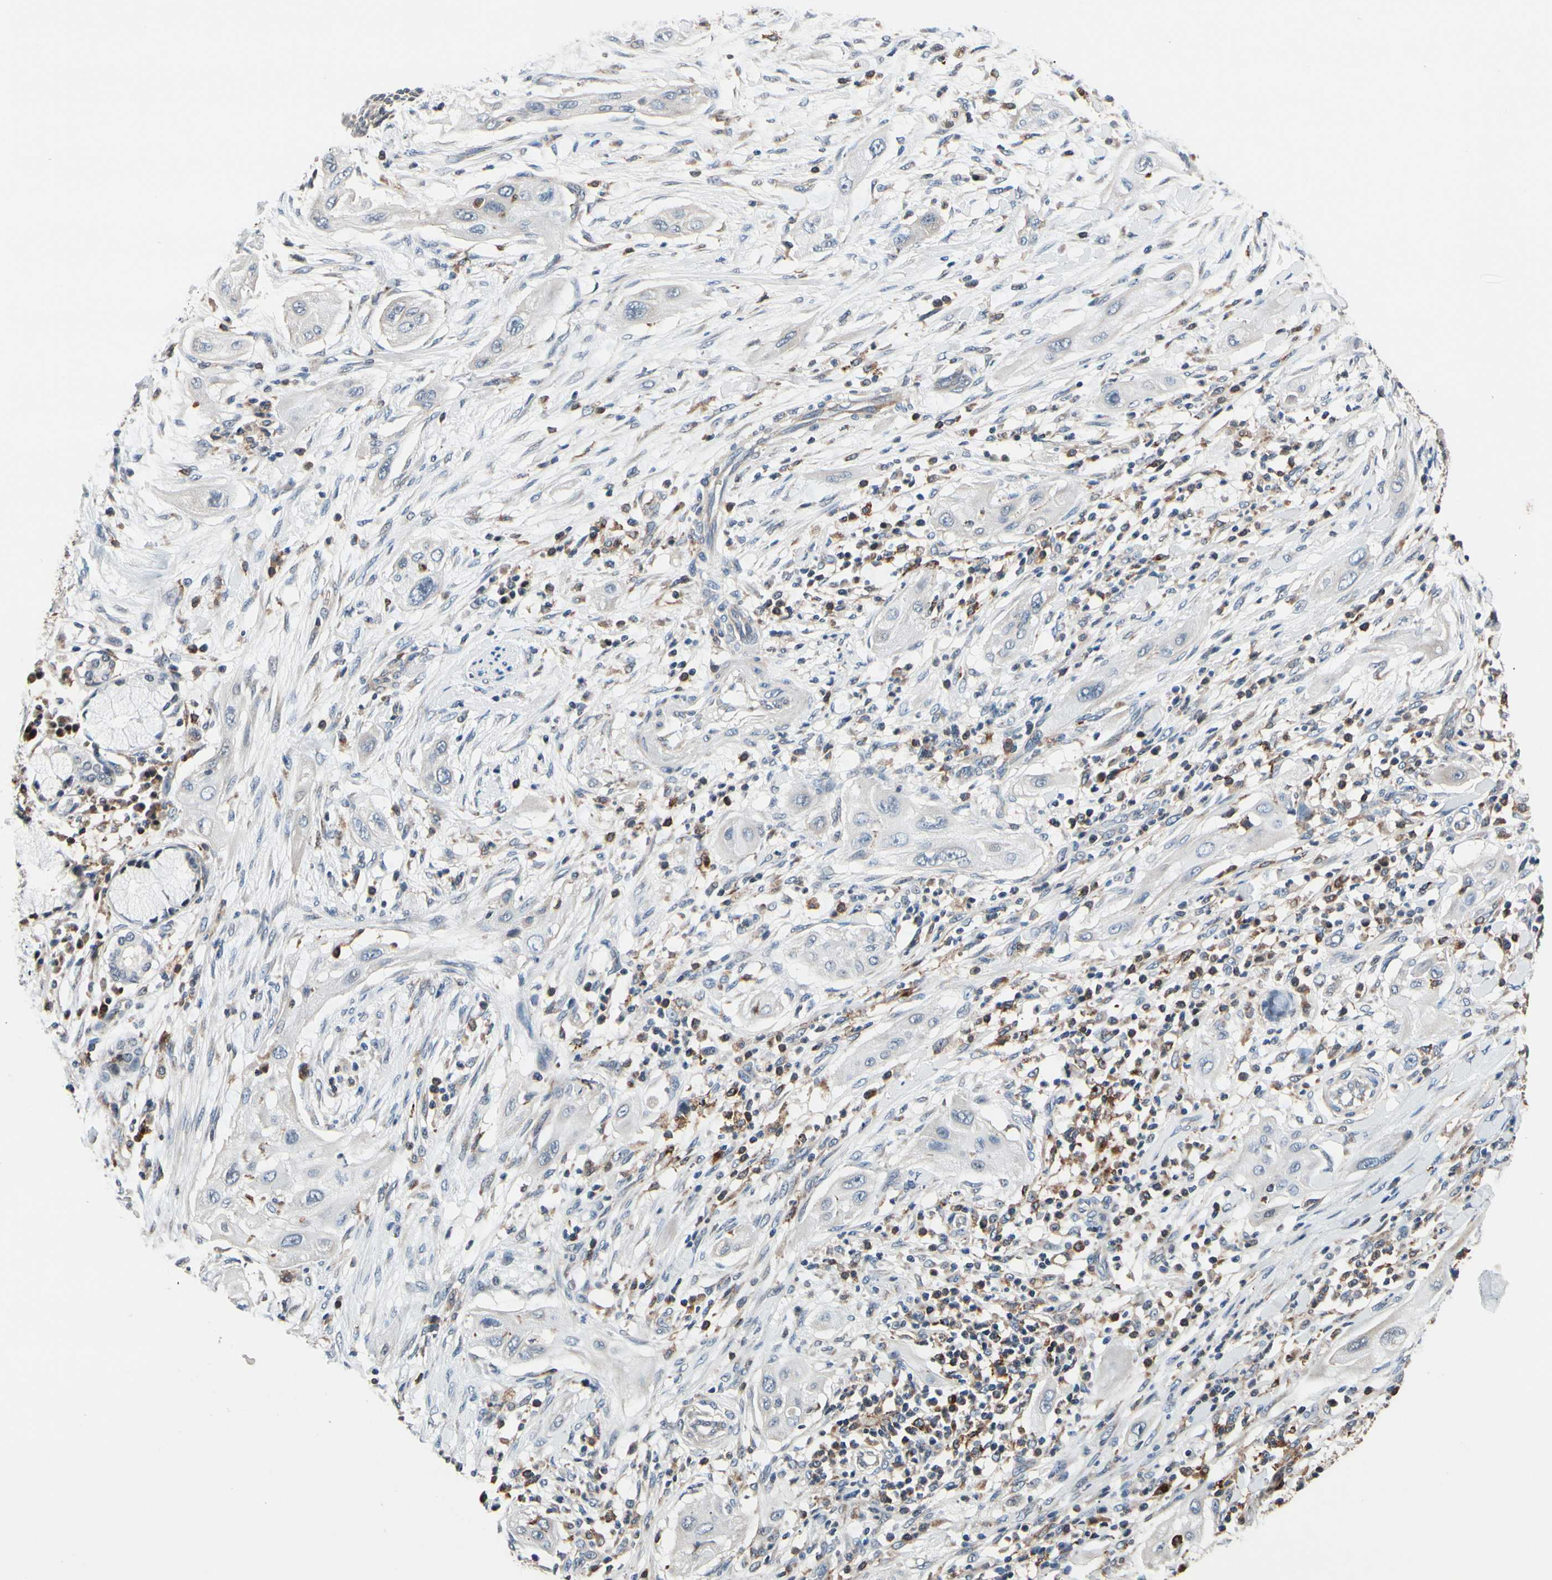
{"staining": {"intensity": "negative", "quantity": "none", "location": "none"}, "tissue": "lung cancer", "cell_type": "Tumor cells", "image_type": "cancer", "snomed": [{"axis": "morphology", "description": "Squamous cell carcinoma, NOS"}, {"axis": "topography", "description": "Lung"}], "caption": "Immunohistochemistry (IHC) of human squamous cell carcinoma (lung) demonstrates no staining in tumor cells.", "gene": "TMEM176A", "patient": {"sex": "female", "age": 47}}